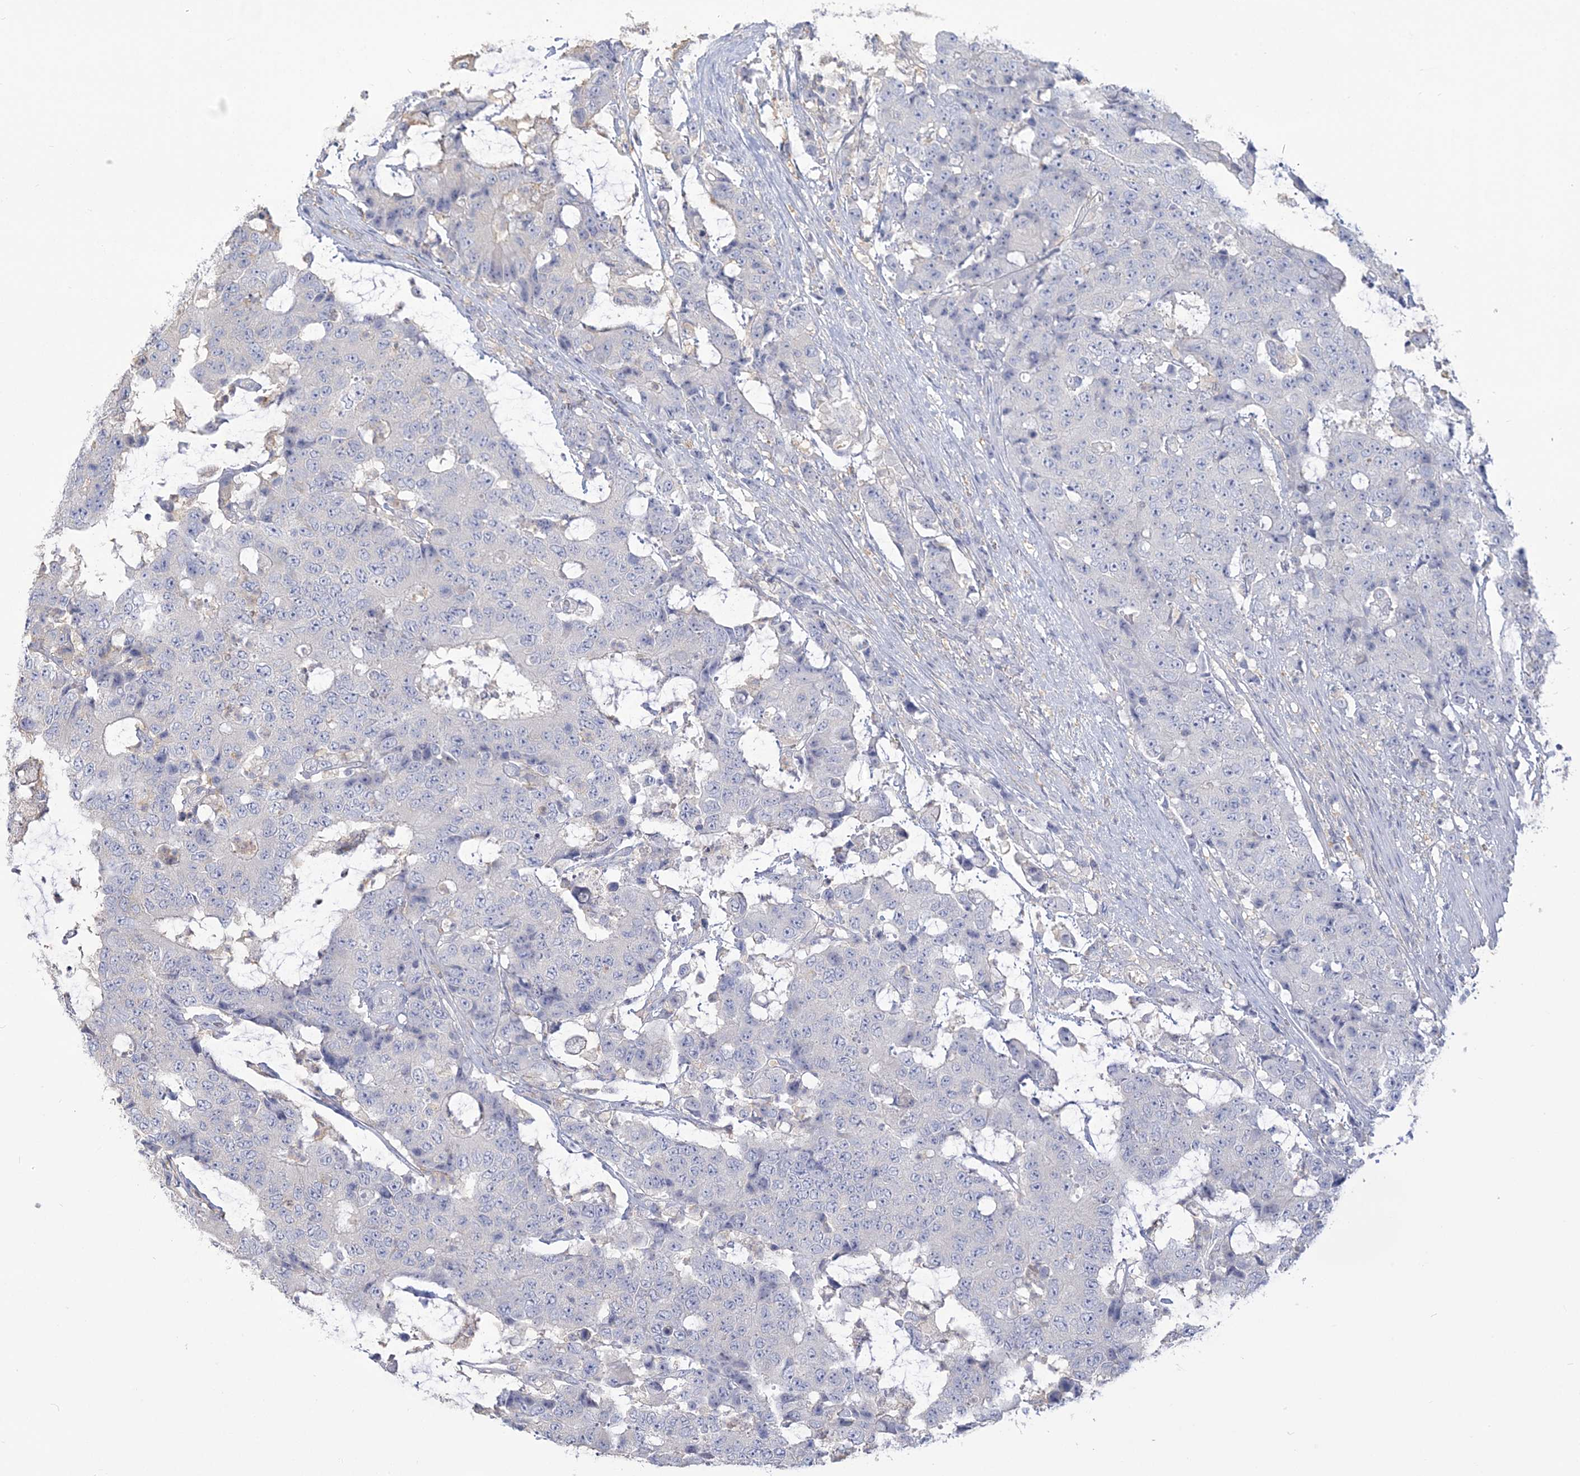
{"staining": {"intensity": "negative", "quantity": "none", "location": "none"}, "tissue": "colorectal cancer", "cell_type": "Tumor cells", "image_type": "cancer", "snomed": [{"axis": "morphology", "description": "Adenocarcinoma, NOS"}, {"axis": "topography", "description": "Colon"}], "caption": "DAB (3,3'-diaminobenzidine) immunohistochemical staining of human colorectal adenocarcinoma shows no significant positivity in tumor cells.", "gene": "ANKS1A", "patient": {"sex": "female", "age": 86}}